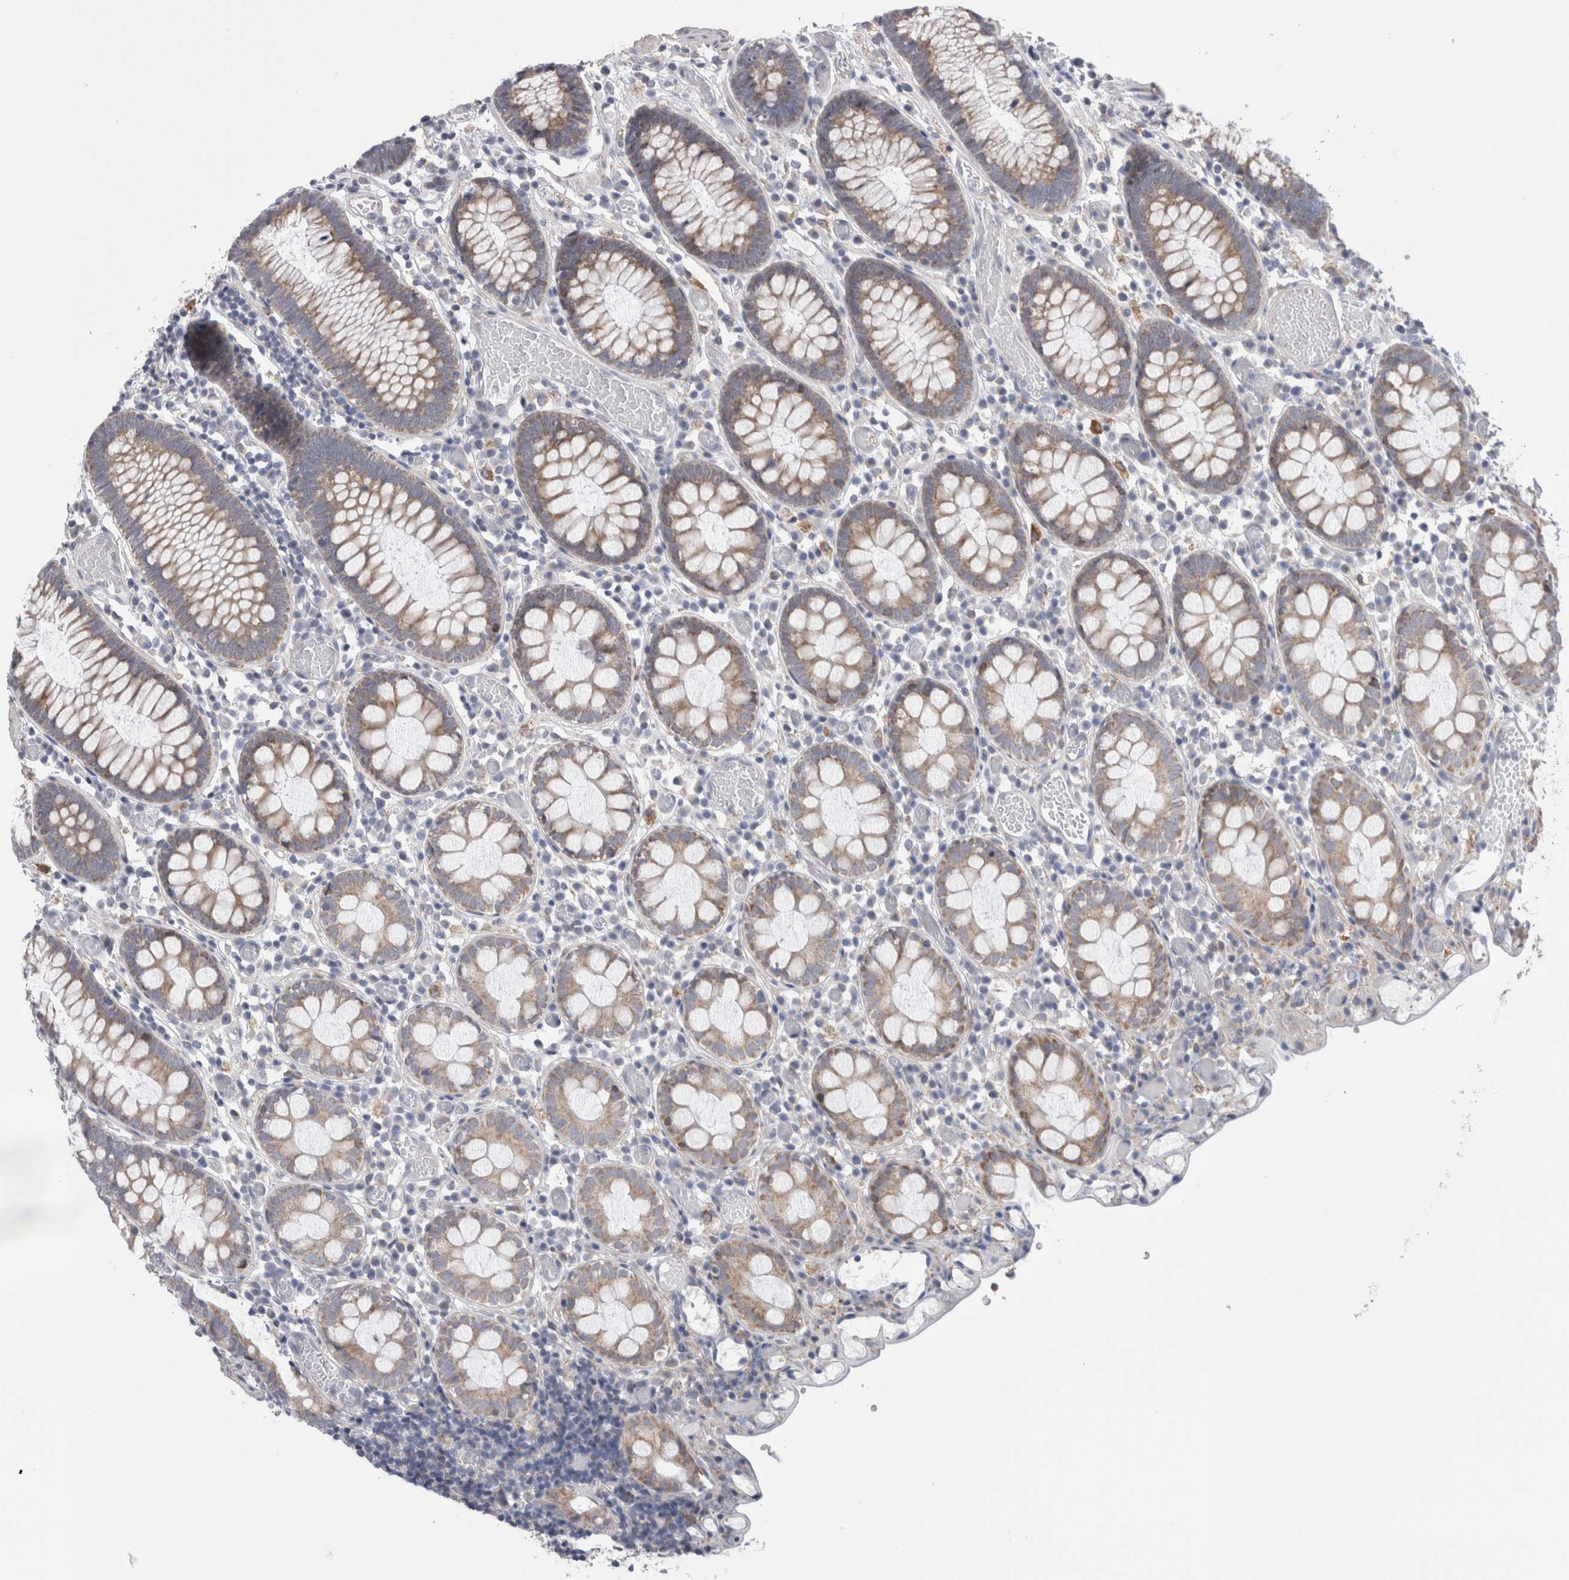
{"staining": {"intensity": "negative", "quantity": "none", "location": "none"}, "tissue": "colon", "cell_type": "Endothelial cells", "image_type": "normal", "snomed": [{"axis": "morphology", "description": "Normal tissue, NOS"}, {"axis": "topography", "description": "Colon"}], "caption": "Endothelial cells are negative for protein expression in benign human colon.", "gene": "GDAP1", "patient": {"sex": "male", "age": 14}}